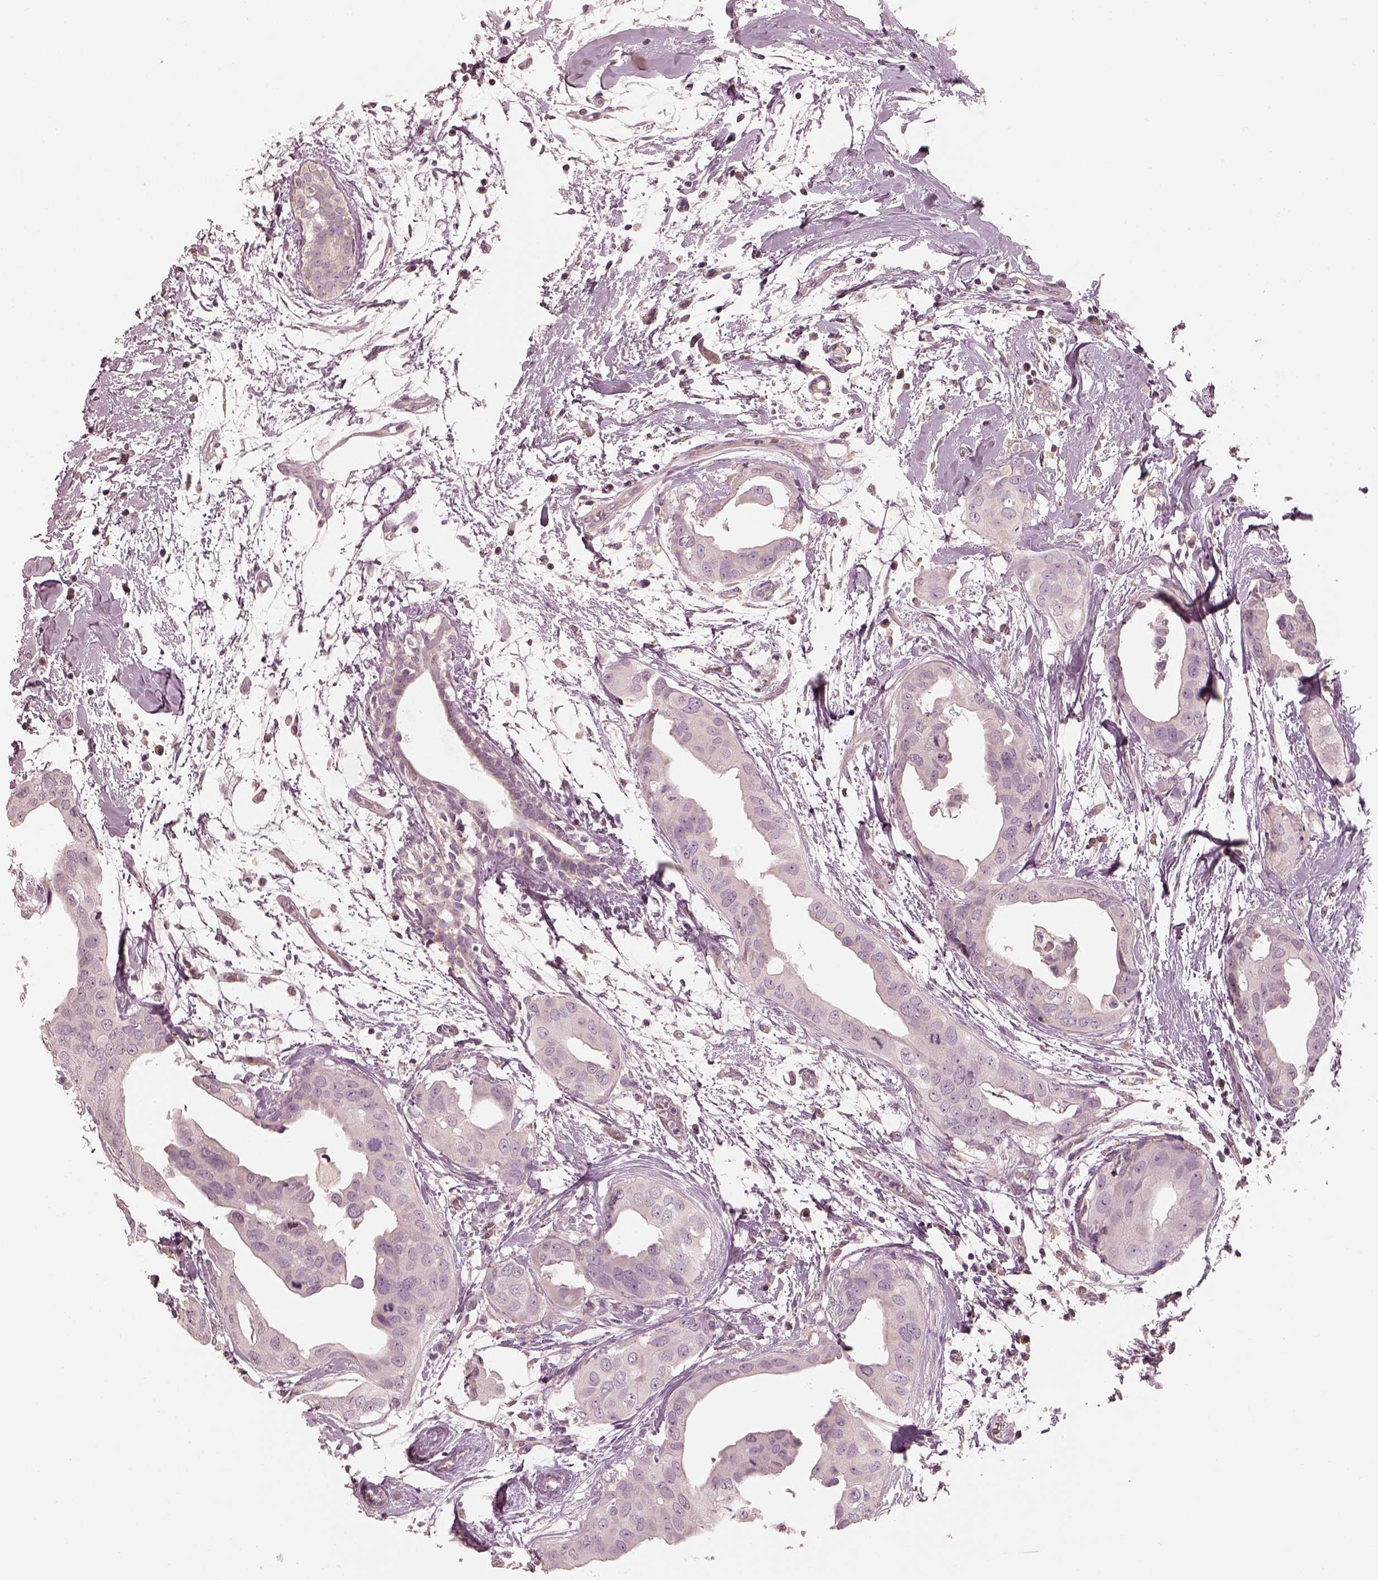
{"staining": {"intensity": "negative", "quantity": "none", "location": "none"}, "tissue": "breast cancer", "cell_type": "Tumor cells", "image_type": "cancer", "snomed": [{"axis": "morphology", "description": "Normal tissue, NOS"}, {"axis": "morphology", "description": "Duct carcinoma"}, {"axis": "topography", "description": "Breast"}], "caption": "Micrograph shows no protein staining in tumor cells of intraductal carcinoma (breast) tissue.", "gene": "PRKACG", "patient": {"sex": "female", "age": 40}}